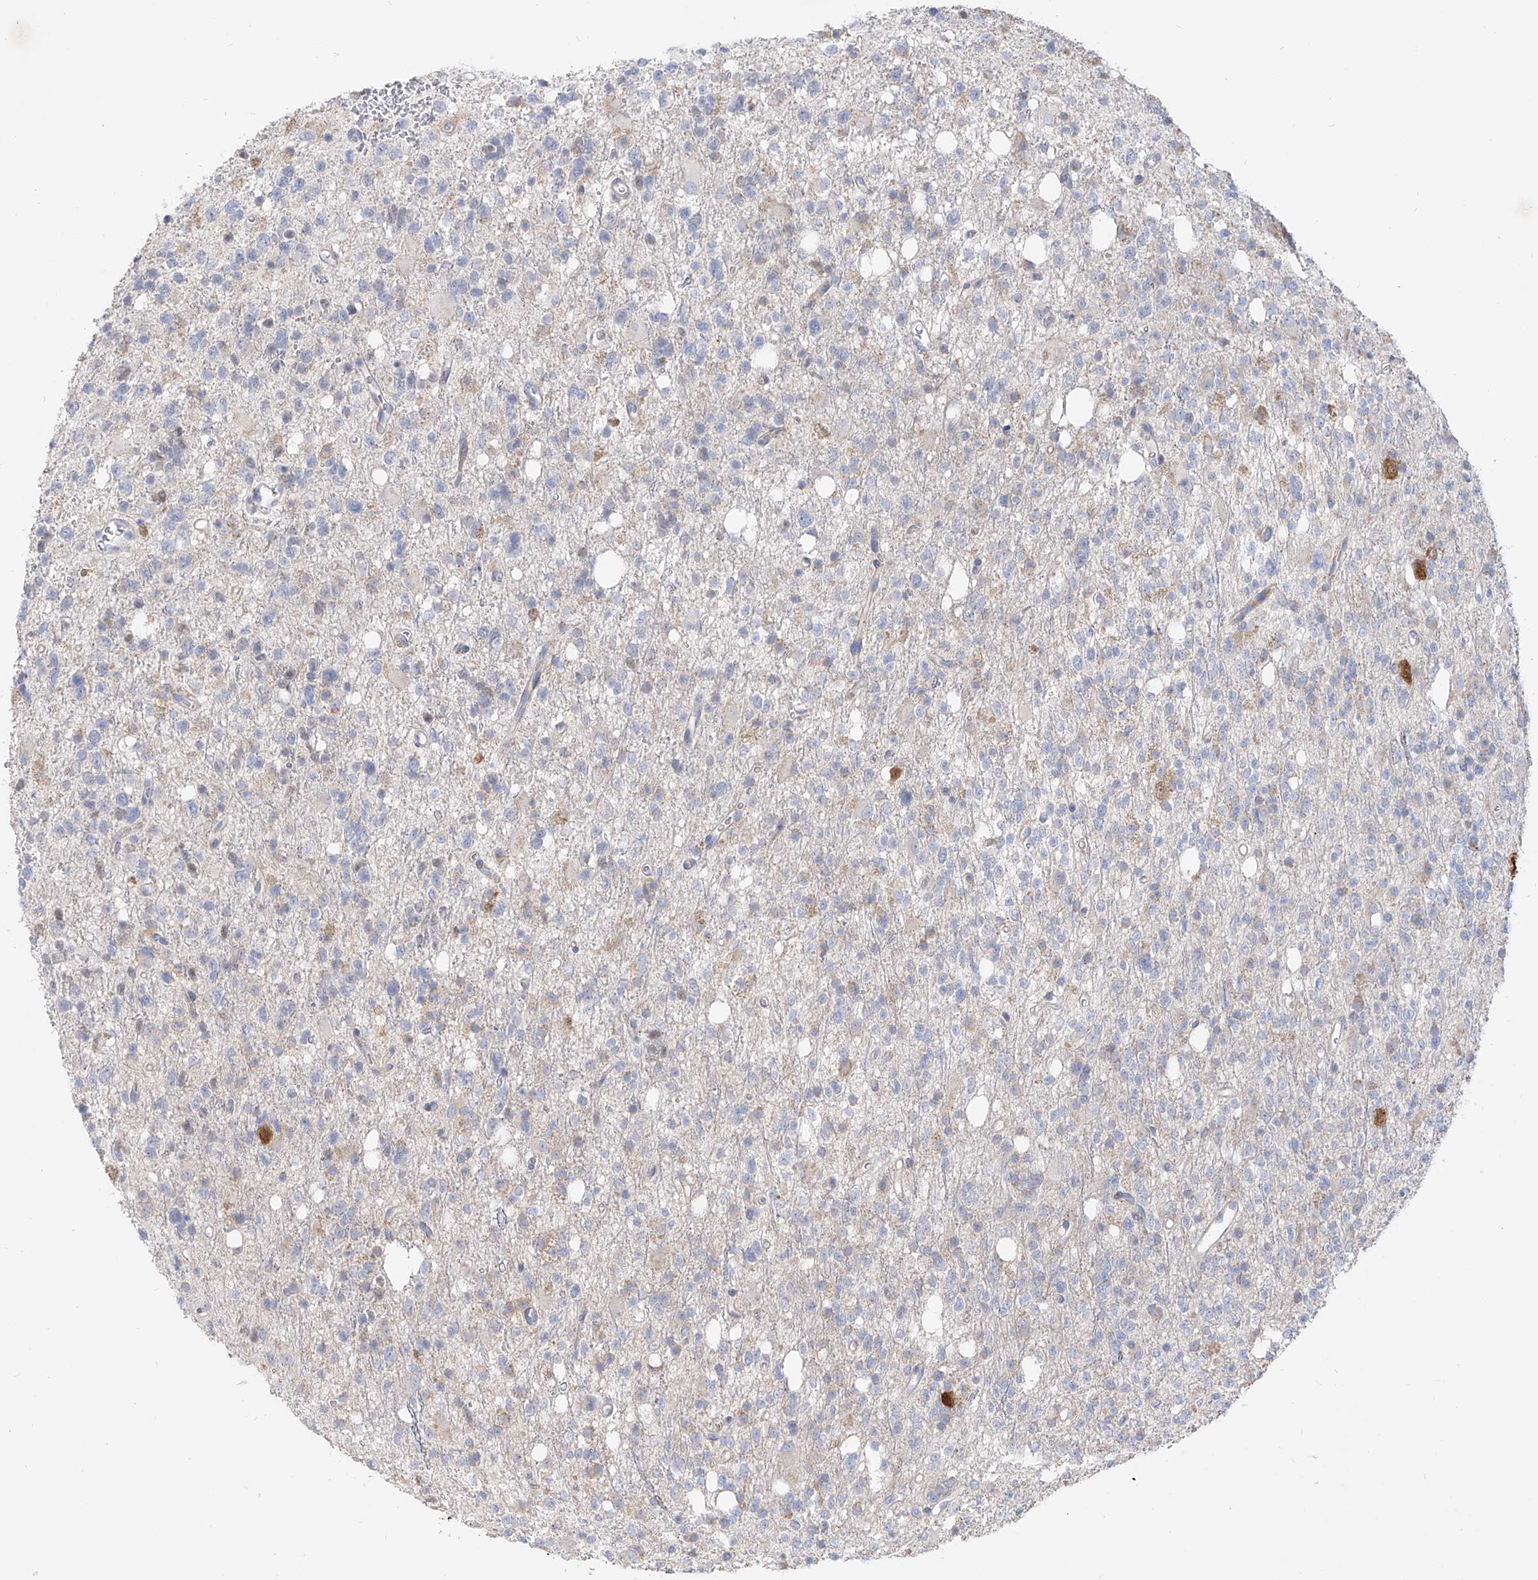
{"staining": {"intensity": "negative", "quantity": "none", "location": "none"}, "tissue": "glioma", "cell_type": "Tumor cells", "image_type": "cancer", "snomed": [{"axis": "morphology", "description": "Glioma, malignant, High grade"}, {"axis": "topography", "description": "Brain"}], "caption": "DAB (3,3'-diaminobenzidine) immunohistochemical staining of glioma reveals no significant expression in tumor cells.", "gene": "RBFOX3", "patient": {"sex": "female", "age": 62}}